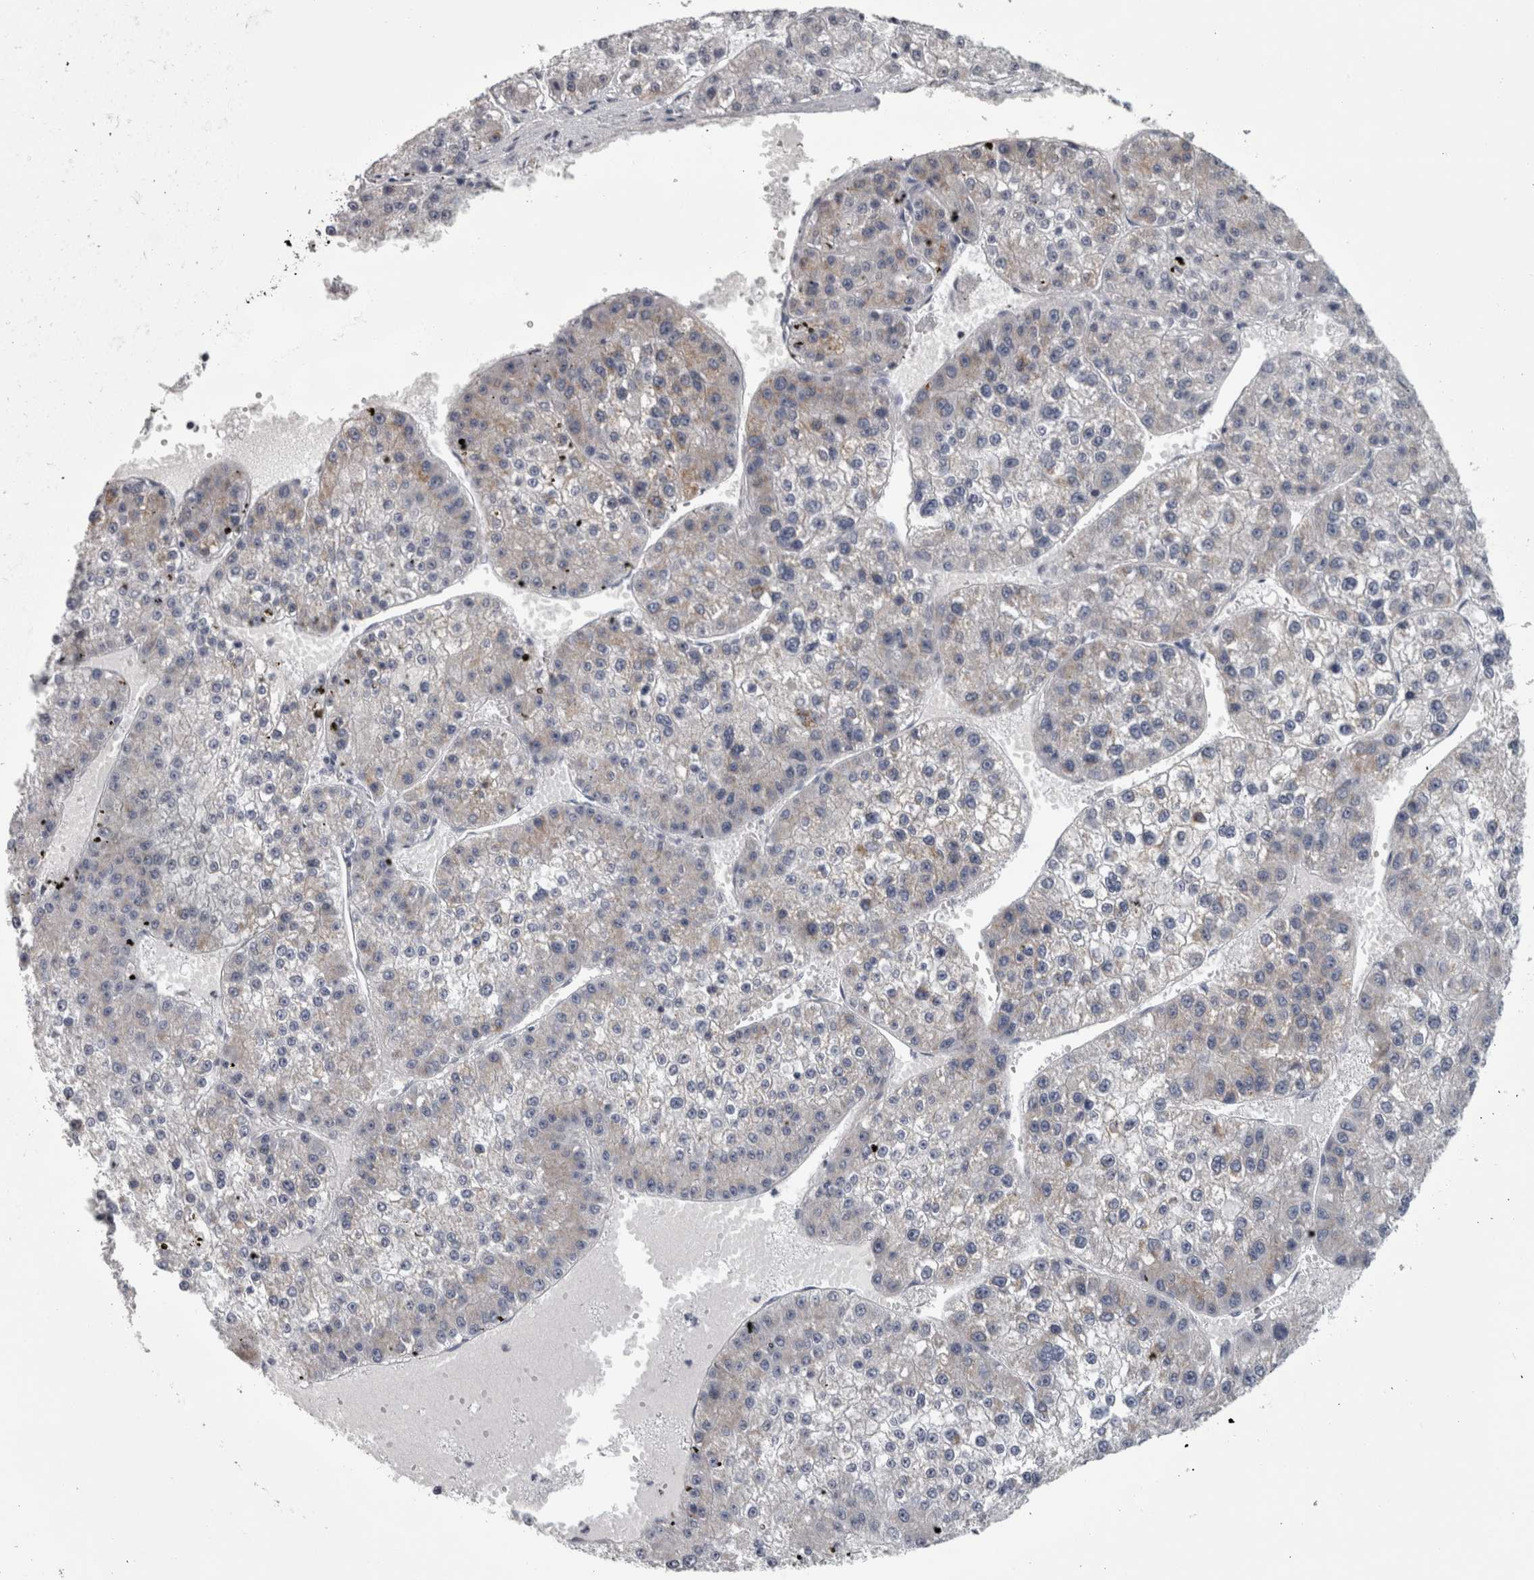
{"staining": {"intensity": "weak", "quantity": "<25%", "location": "cytoplasmic/membranous"}, "tissue": "liver cancer", "cell_type": "Tumor cells", "image_type": "cancer", "snomed": [{"axis": "morphology", "description": "Carcinoma, Hepatocellular, NOS"}, {"axis": "topography", "description": "Liver"}], "caption": "DAB immunohistochemical staining of human hepatocellular carcinoma (liver) shows no significant staining in tumor cells. (Stains: DAB IHC with hematoxylin counter stain, Microscopy: brightfield microscopy at high magnification).", "gene": "DBT", "patient": {"sex": "female", "age": 73}}